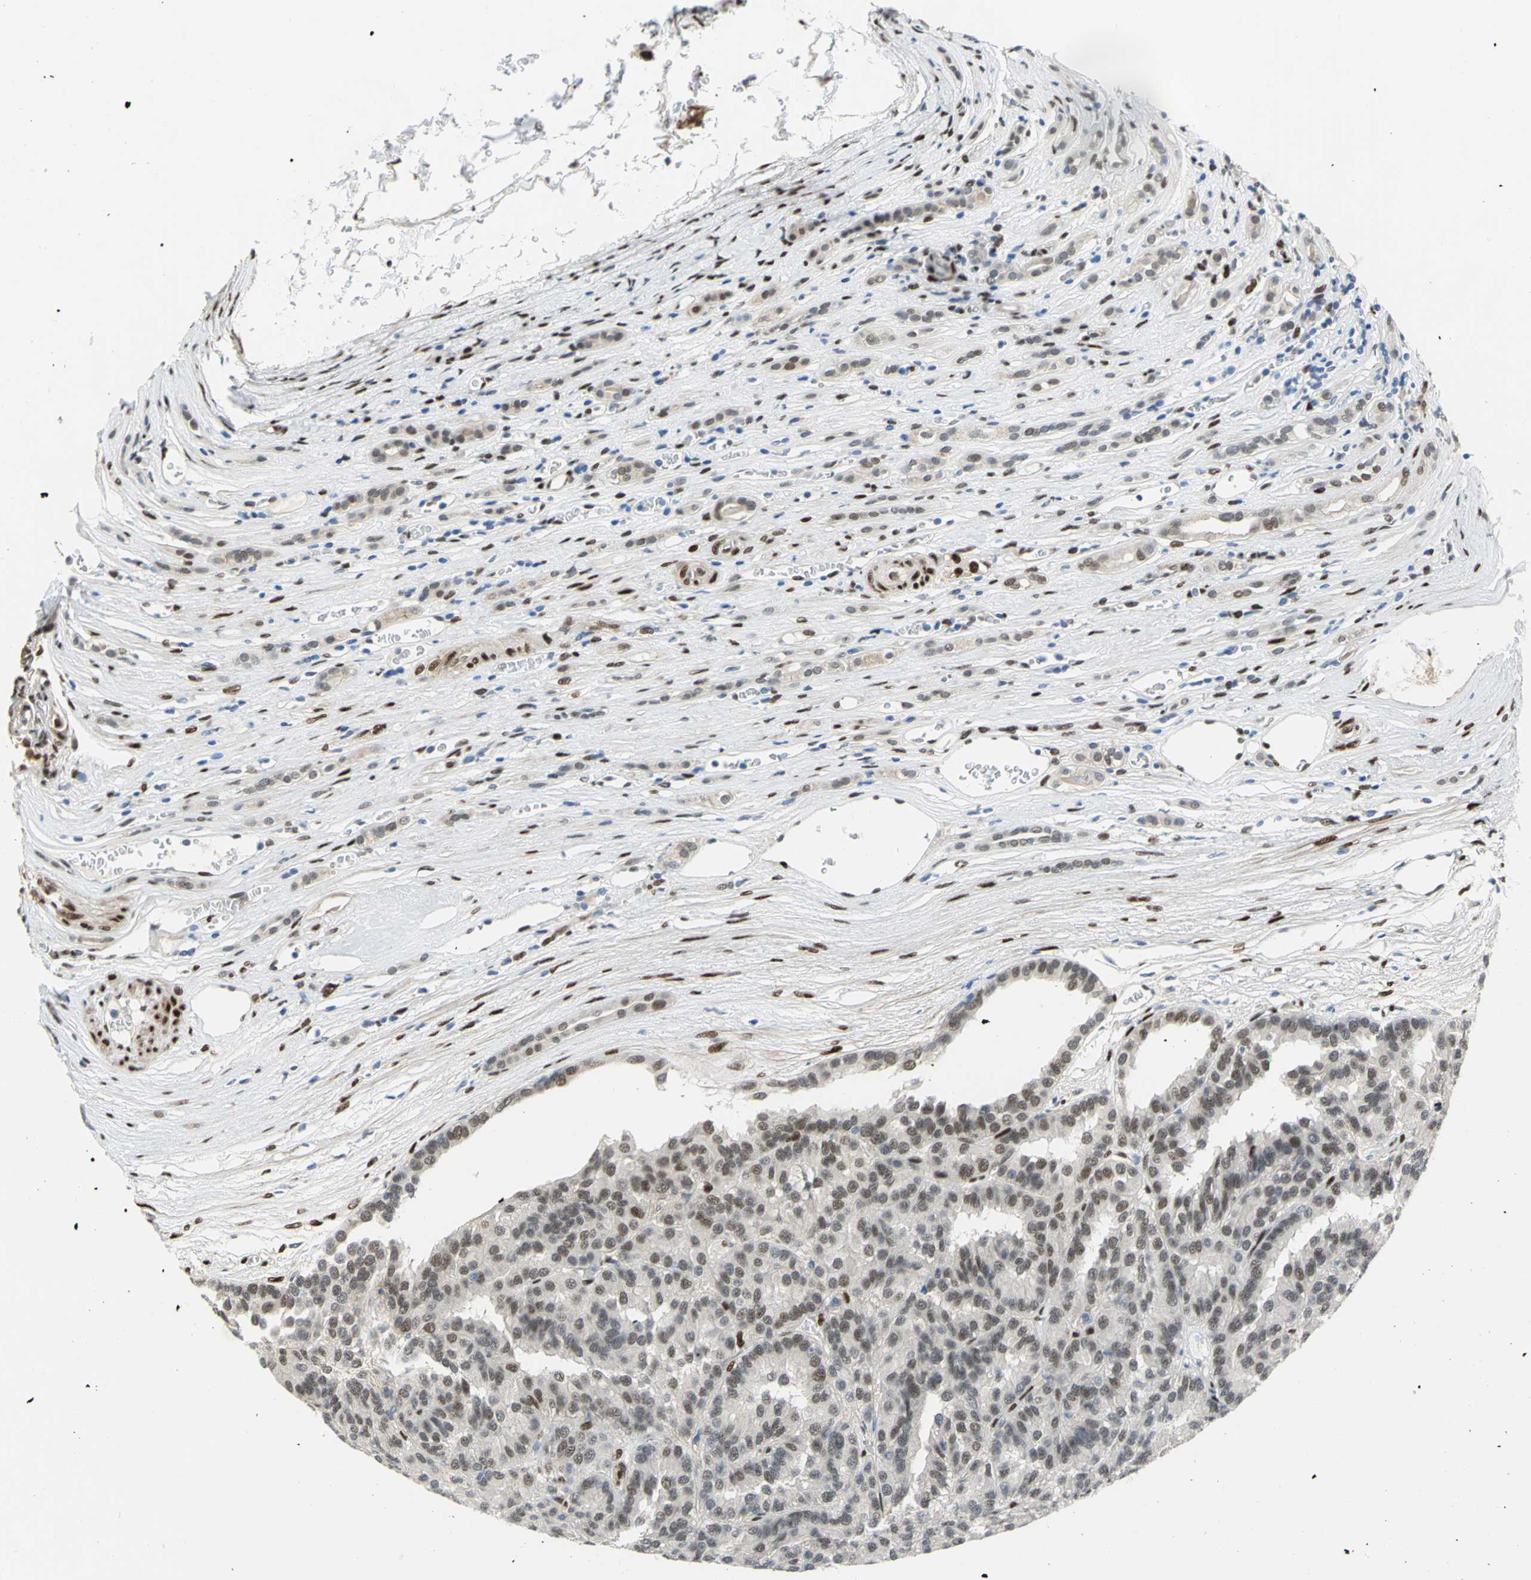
{"staining": {"intensity": "weak", "quantity": ">75%", "location": "nuclear"}, "tissue": "renal cancer", "cell_type": "Tumor cells", "image_type": "cancer", "snomed": [{"axis": "morphology", "description": "Adenocarcinoma, NOS"}, {"axis": "topography", "description": "Kidney"}], "caption": "Adenocarcinoma (renal) stained with DAB (3,3'-diaminobenzidine) IHC shows low levels of weak nuclear expression in about >75% of tumor cells.", "gene": "RBFOX2", "patient": {"sex": "male", "age": 46}}